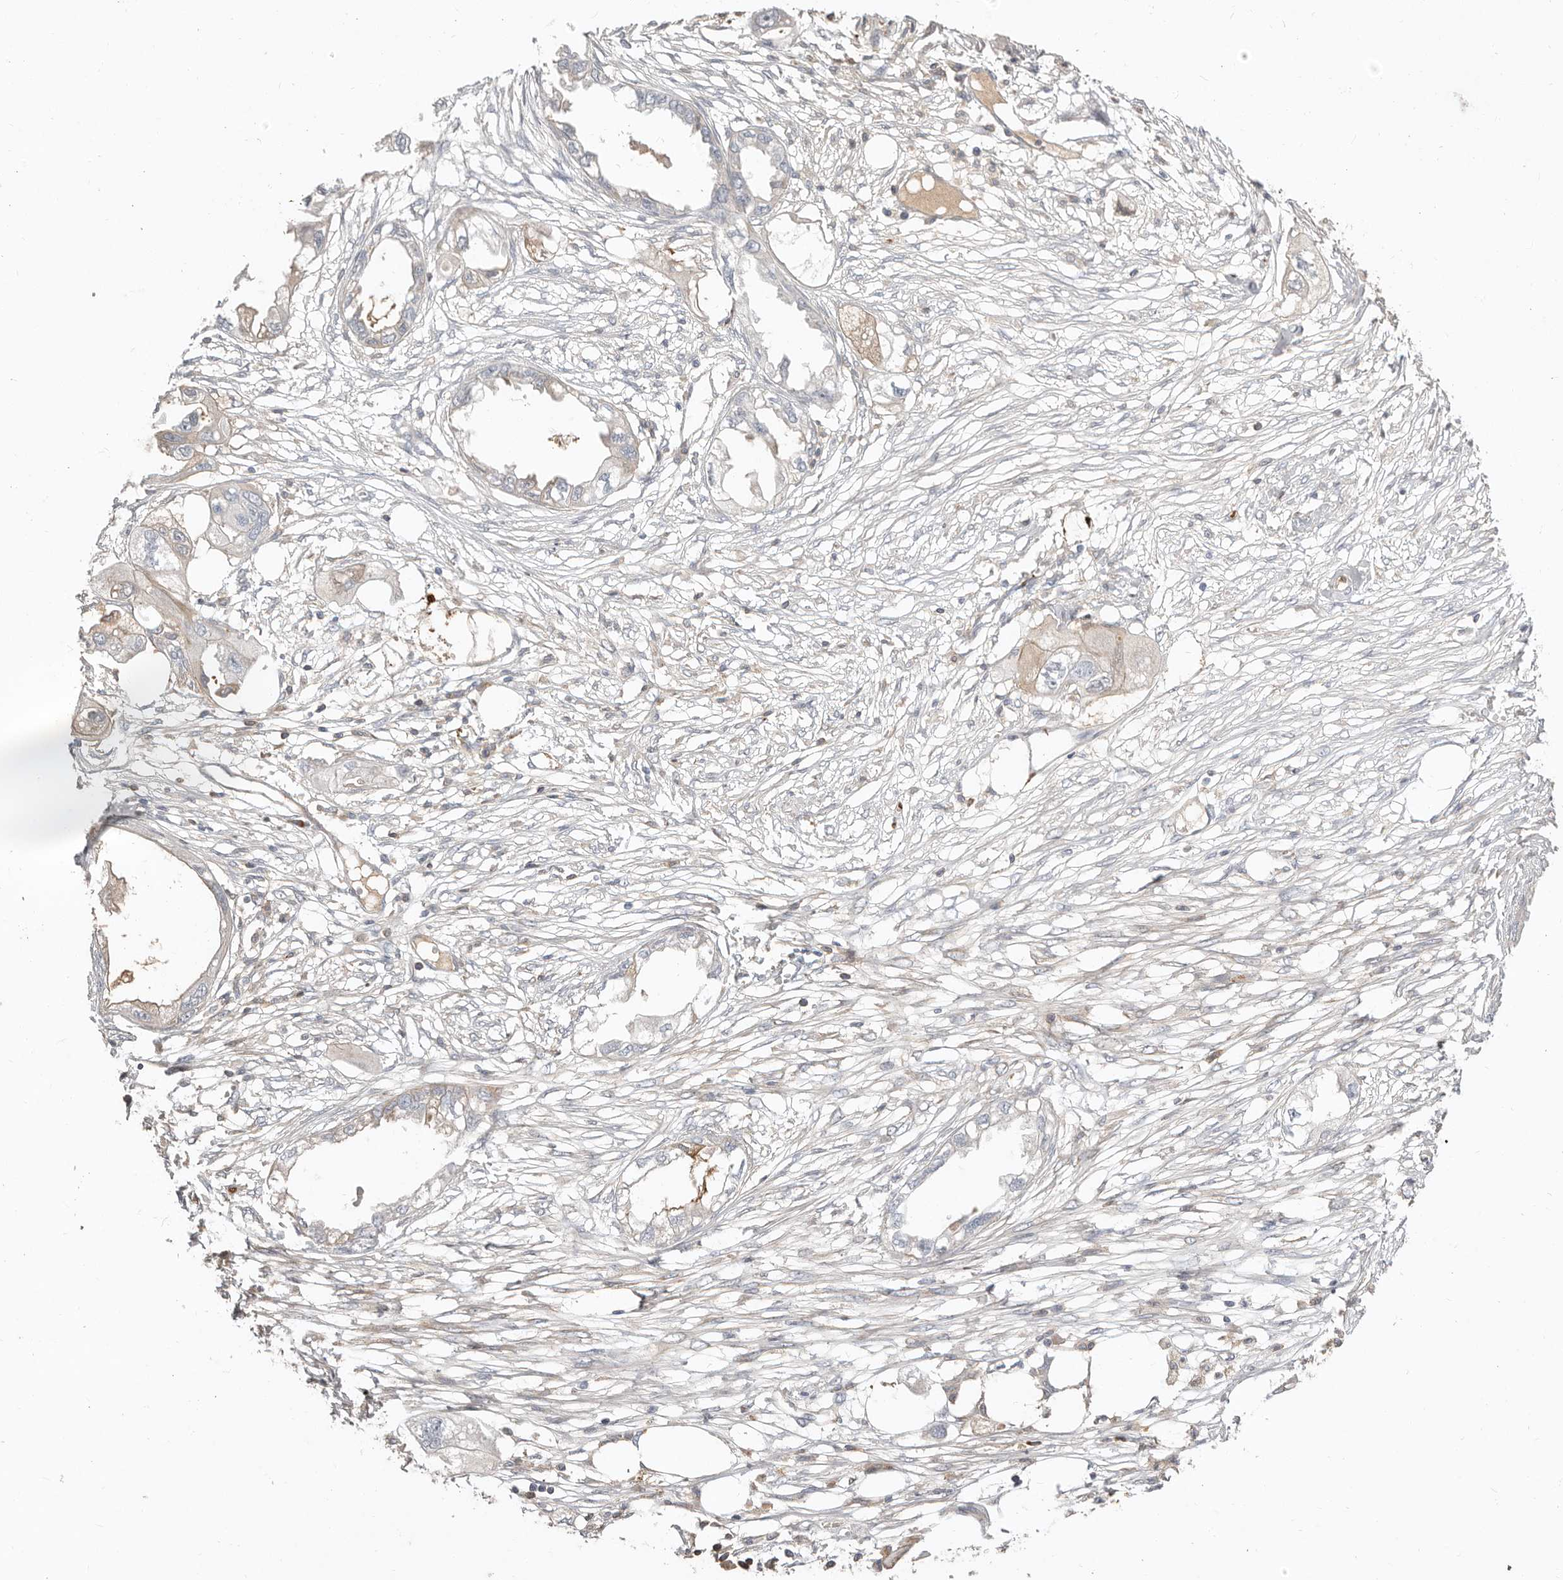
{"staining": {"intensity": "weak", "quantity": "<25%", "location": "cytoplasmic/membranous"}, "tissue": "endometrial cancer", "cell_type": "Tumor cells", "image_type": "cancer", "snomed": [{"axis": "morphology", "description": "Adenocarcinoma, NOS"}, {"axis": "morphology", "description": "Adenocarcinoma, metastatic, NOS"}, {"axis": "topography", "description": "Adipose tissue"}, {"axis": "topography", "description": "Endometrium"}], "caption": "Photomicrograph shows no significant protein expression in tumor cells of endometrial adenocarcinoma.", "gene": "MTFR2", "patient": {"sex": "female", "age": 67}}